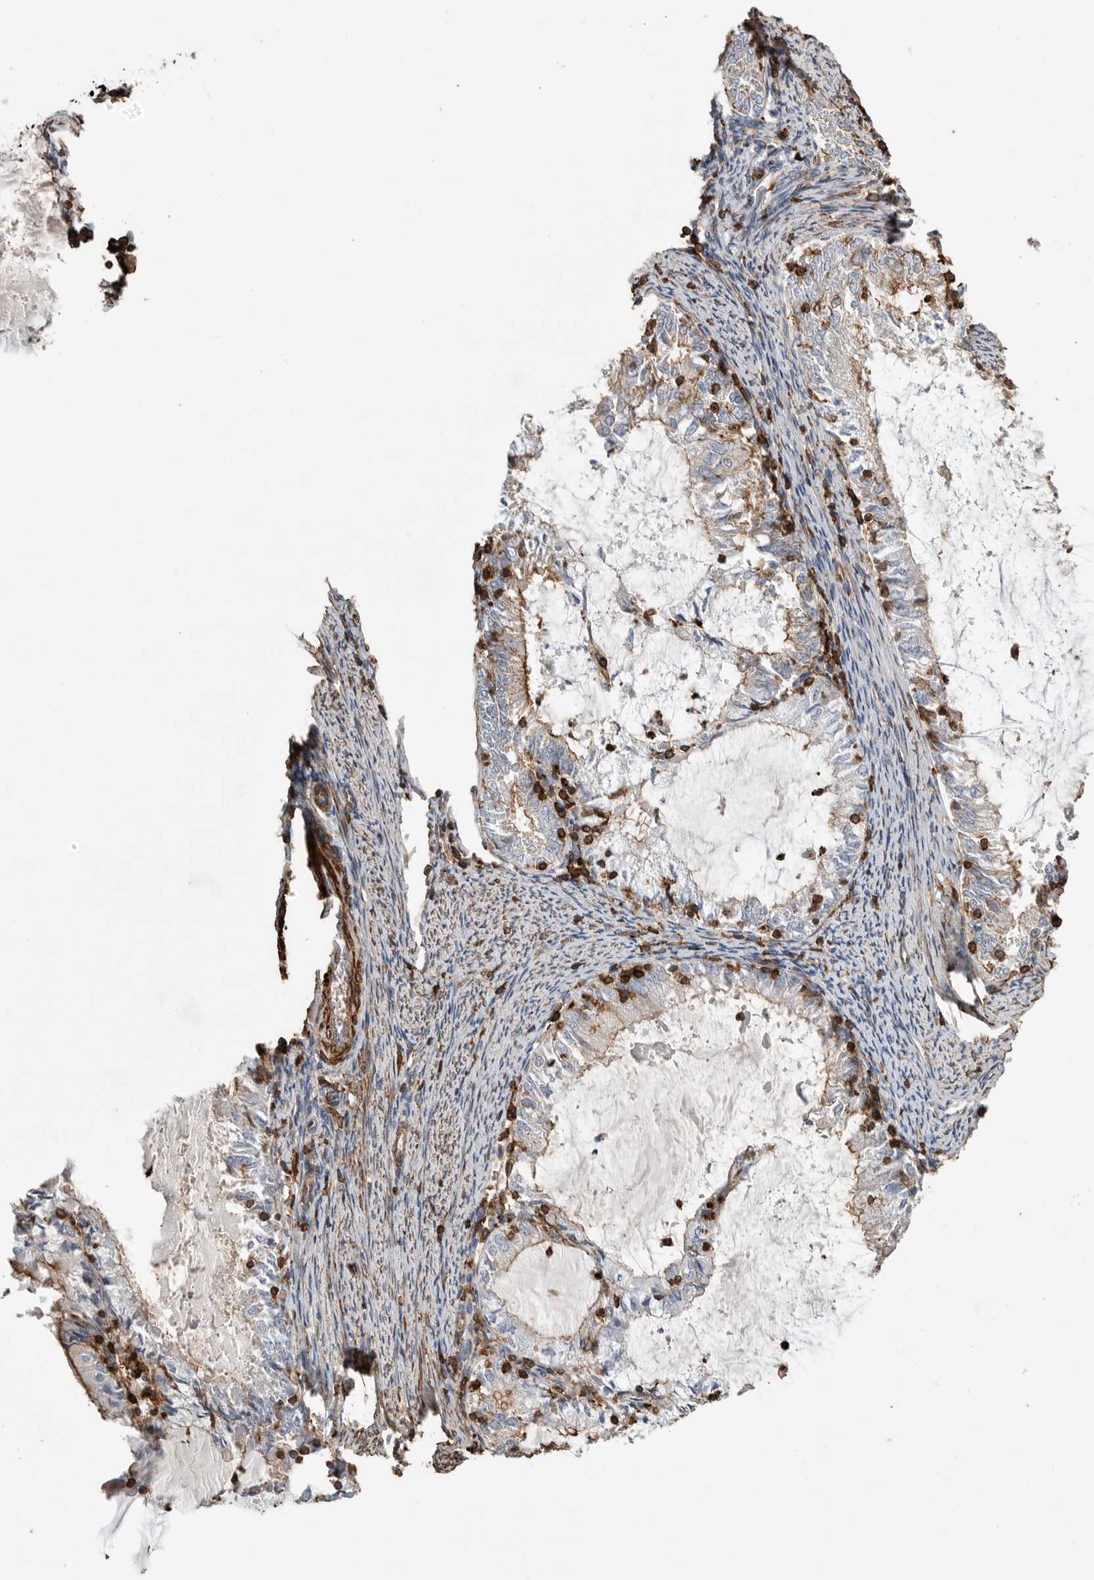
{"staining": {"intensity": "negative", "quantity": "none", "location": "none"}, "tissue": "endometrial cancer", "cell_type": "Tumor cells", "image_type": "cancer", "snomed": [{"axis": "morphology", "description": "Adenocarcinoma, NOS"}, {"axis": "topography", "description": "Endometrium"}], "caption": "Photomicrograph shows no protein expression in tumor cells of adenocarcinoma (endometrial) tissue.", "gene": "GPER1", "patient": {"sex": "female", "age": 57}}